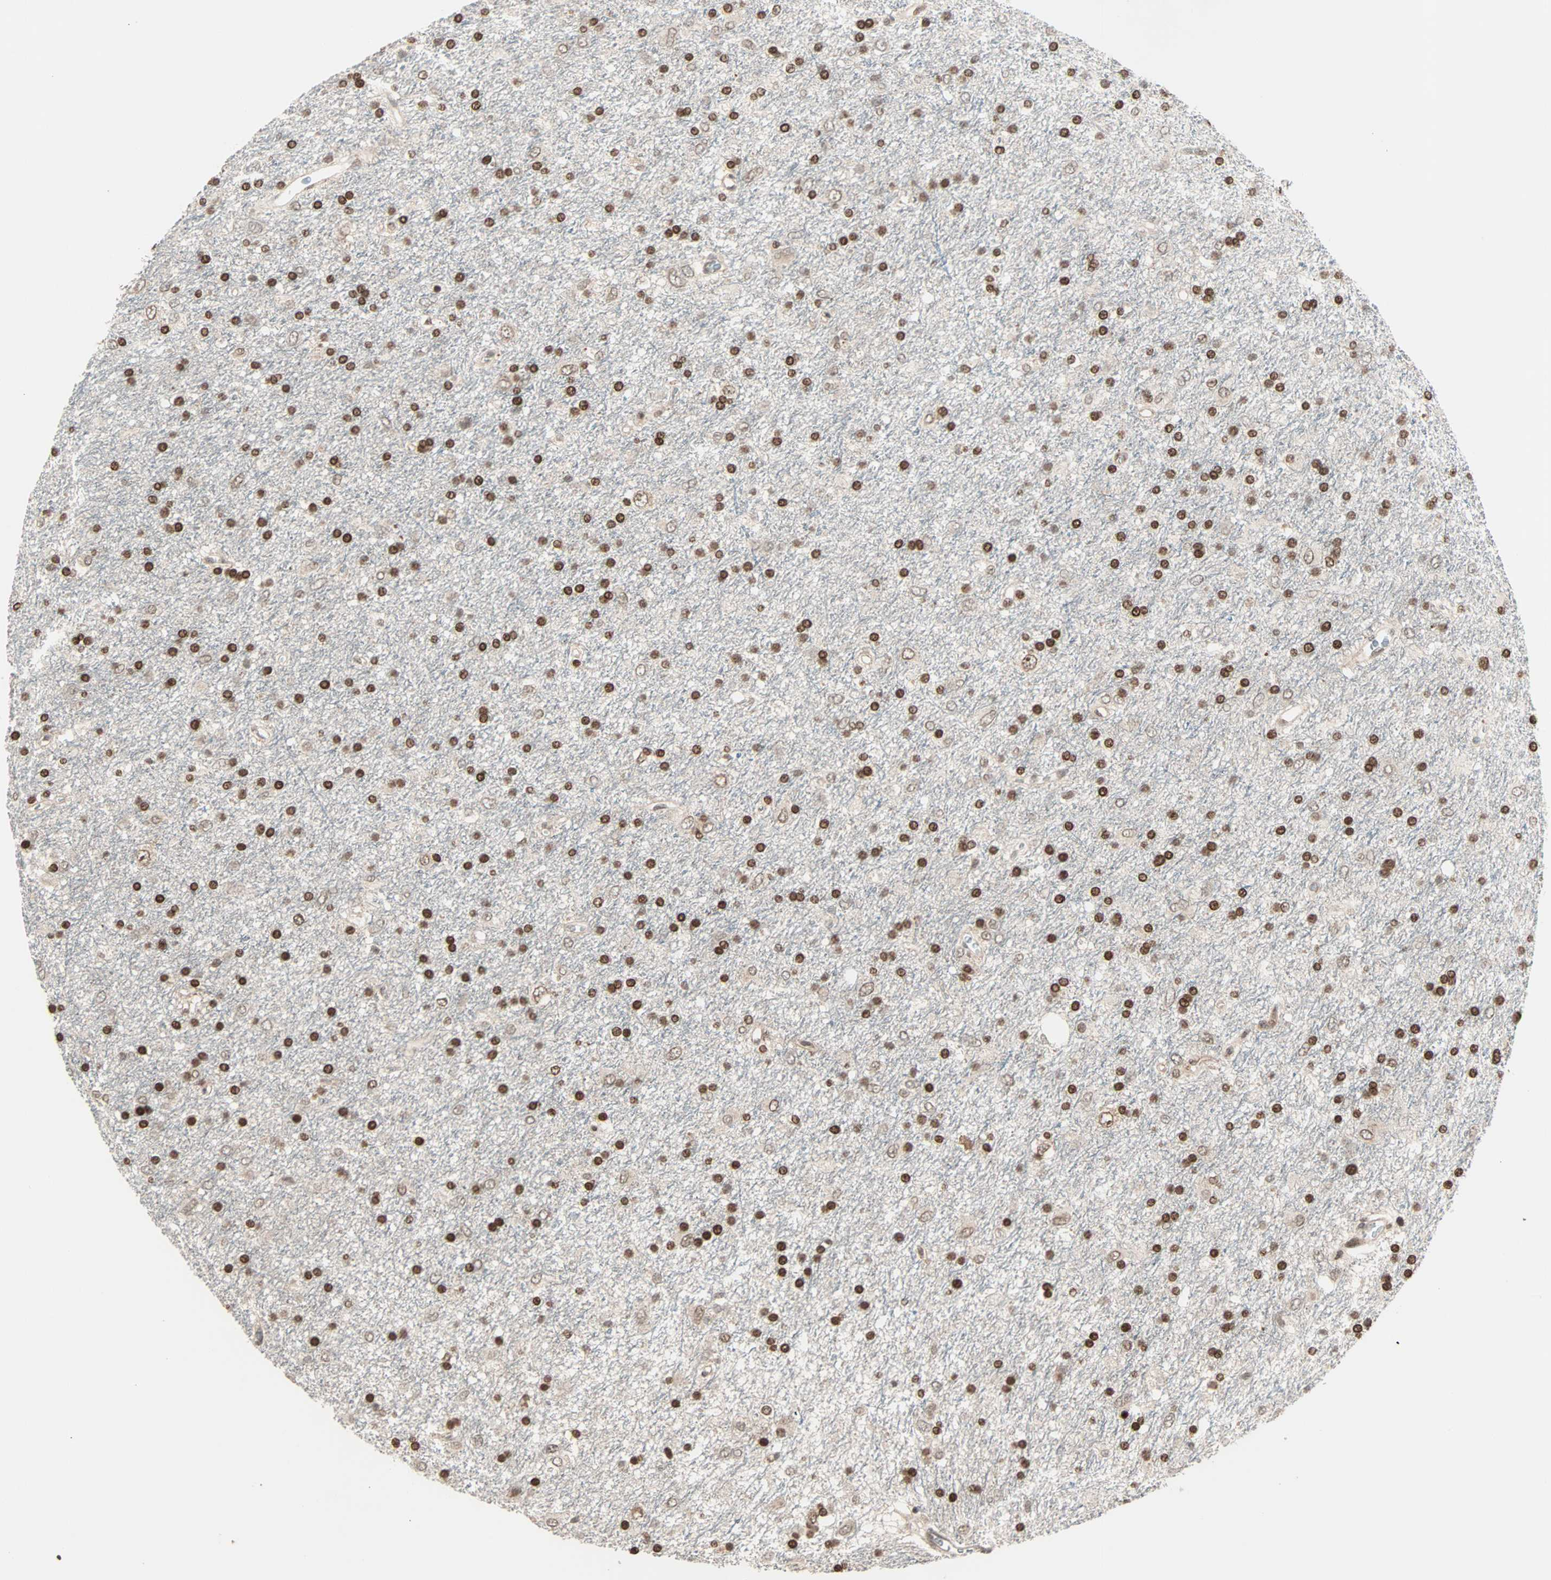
{"staining": {"intensity": "moderate", "quantity": ">75%", "location": "nuclear"}, "tissue": "glioma", "cell_type": "Tumor cells", "image_type": "cancer", "snomed": [{"axis": "morphology", "description": "Glioma, malignant, Low grade"}, {"axis": "topography", "description": "Brain"}], "caption": "Glioma stained with DAB immunohistochemistry (IHC) exhibits medium levels of moderate nuclear staining in approximately >75% of tumor cells.", "gene": "CBX4", "patient": {"sex": "male", "age": 77}}